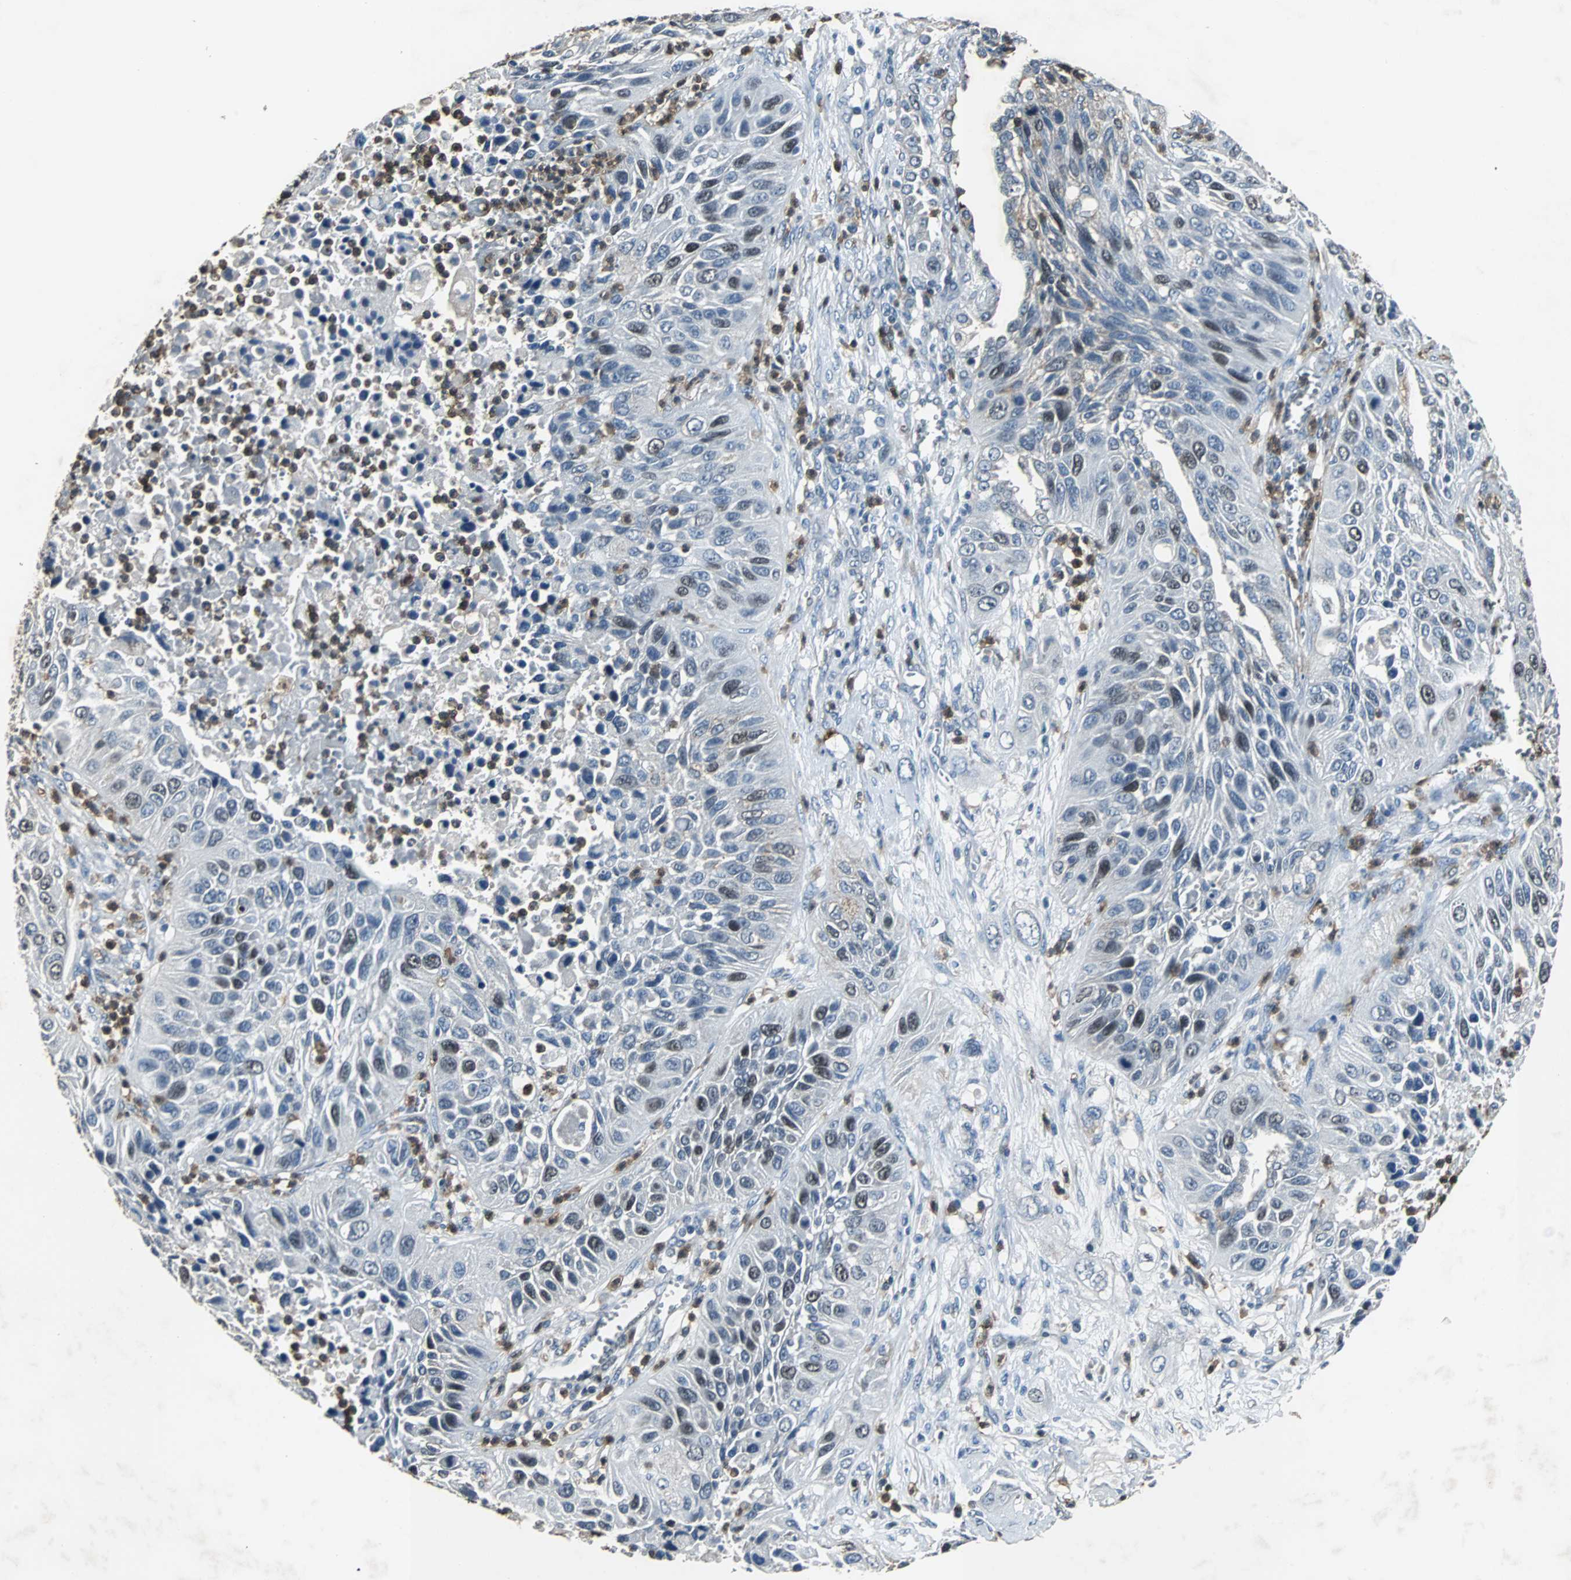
{"staining": {"intensity": "weak", "quantity": "<25%", "location": "nuclear"}, "tissue": "lung cancer", "cell_type": "Tumor cells", "image_type": "cancer", "snomed": [{"axis": "morphology", "description": "Squamous cell carcinoma, NOS"}, {"axis": "topography", "description": "Lung"}], "caption": "Photomicrograph shows no significant protein expression in tumor cells of lung squamous cell carcinoma.", "gene": "SOS1", "patient": {"sex": "female", "age": 76}}